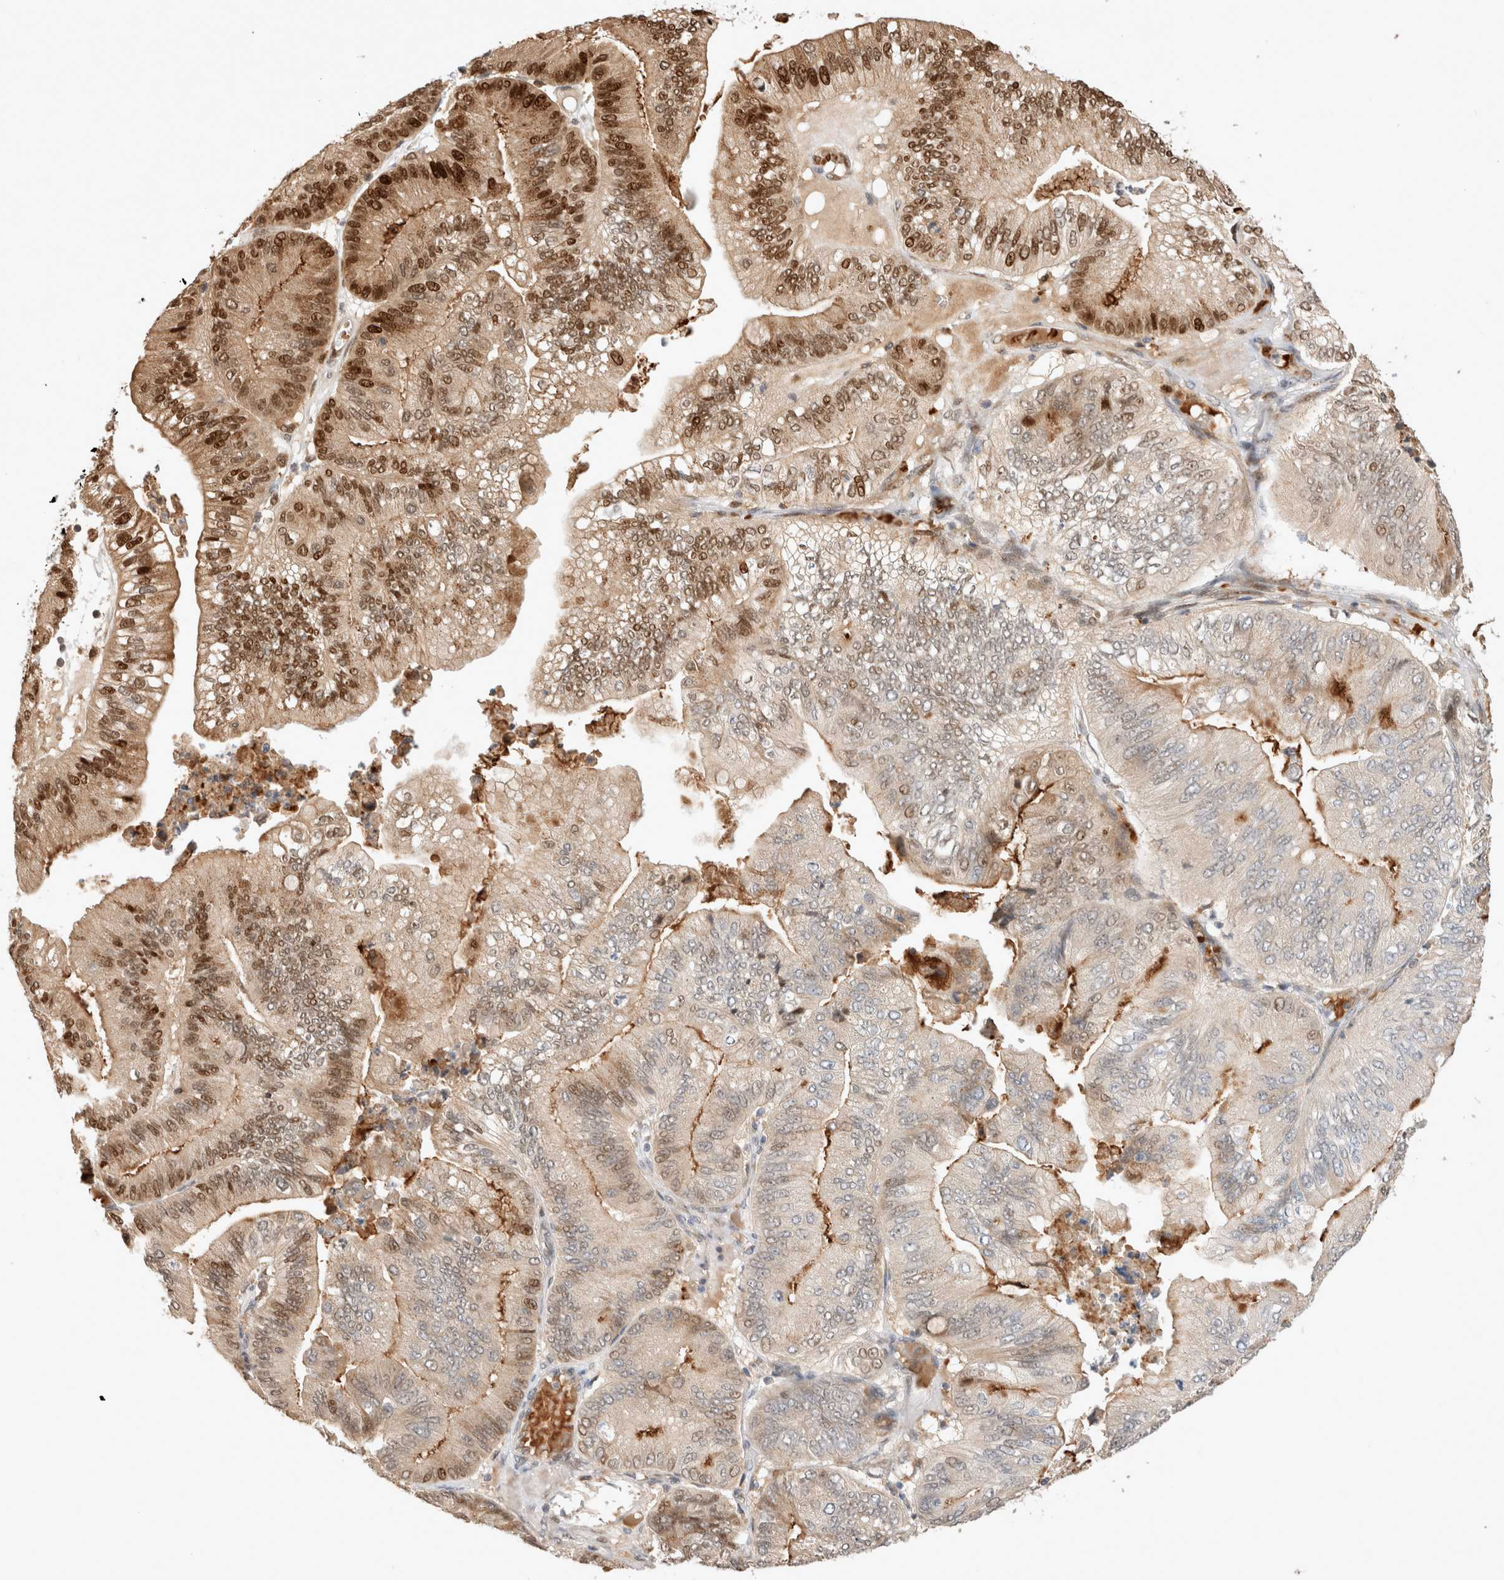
{"staining": {"intensity": "moderate", "quantity": "25%-75%", "location": "cytoplasmic/membranous,nuclear"}, "tissue": "ovarian cancer", "cell_type": "Tumor cells", "image_type": "cancer", "snomed": [{"axis": "morphology", "description": "Cystadenocarcinoma, mucinous, NOS"}, {"axis": "topography", "description": "Ovary"}], "caption": "This image demonstrates ovarian cancer stained with immunohistochemistry to label a protein in brown. The cytoplasmic/membranous and nuclear of tumor cells show moderate positivity for the protein. Nuclei are counter-stained blue.", "gene": "OTUD6B", "patient": {"sex": "female", "age": 61}}